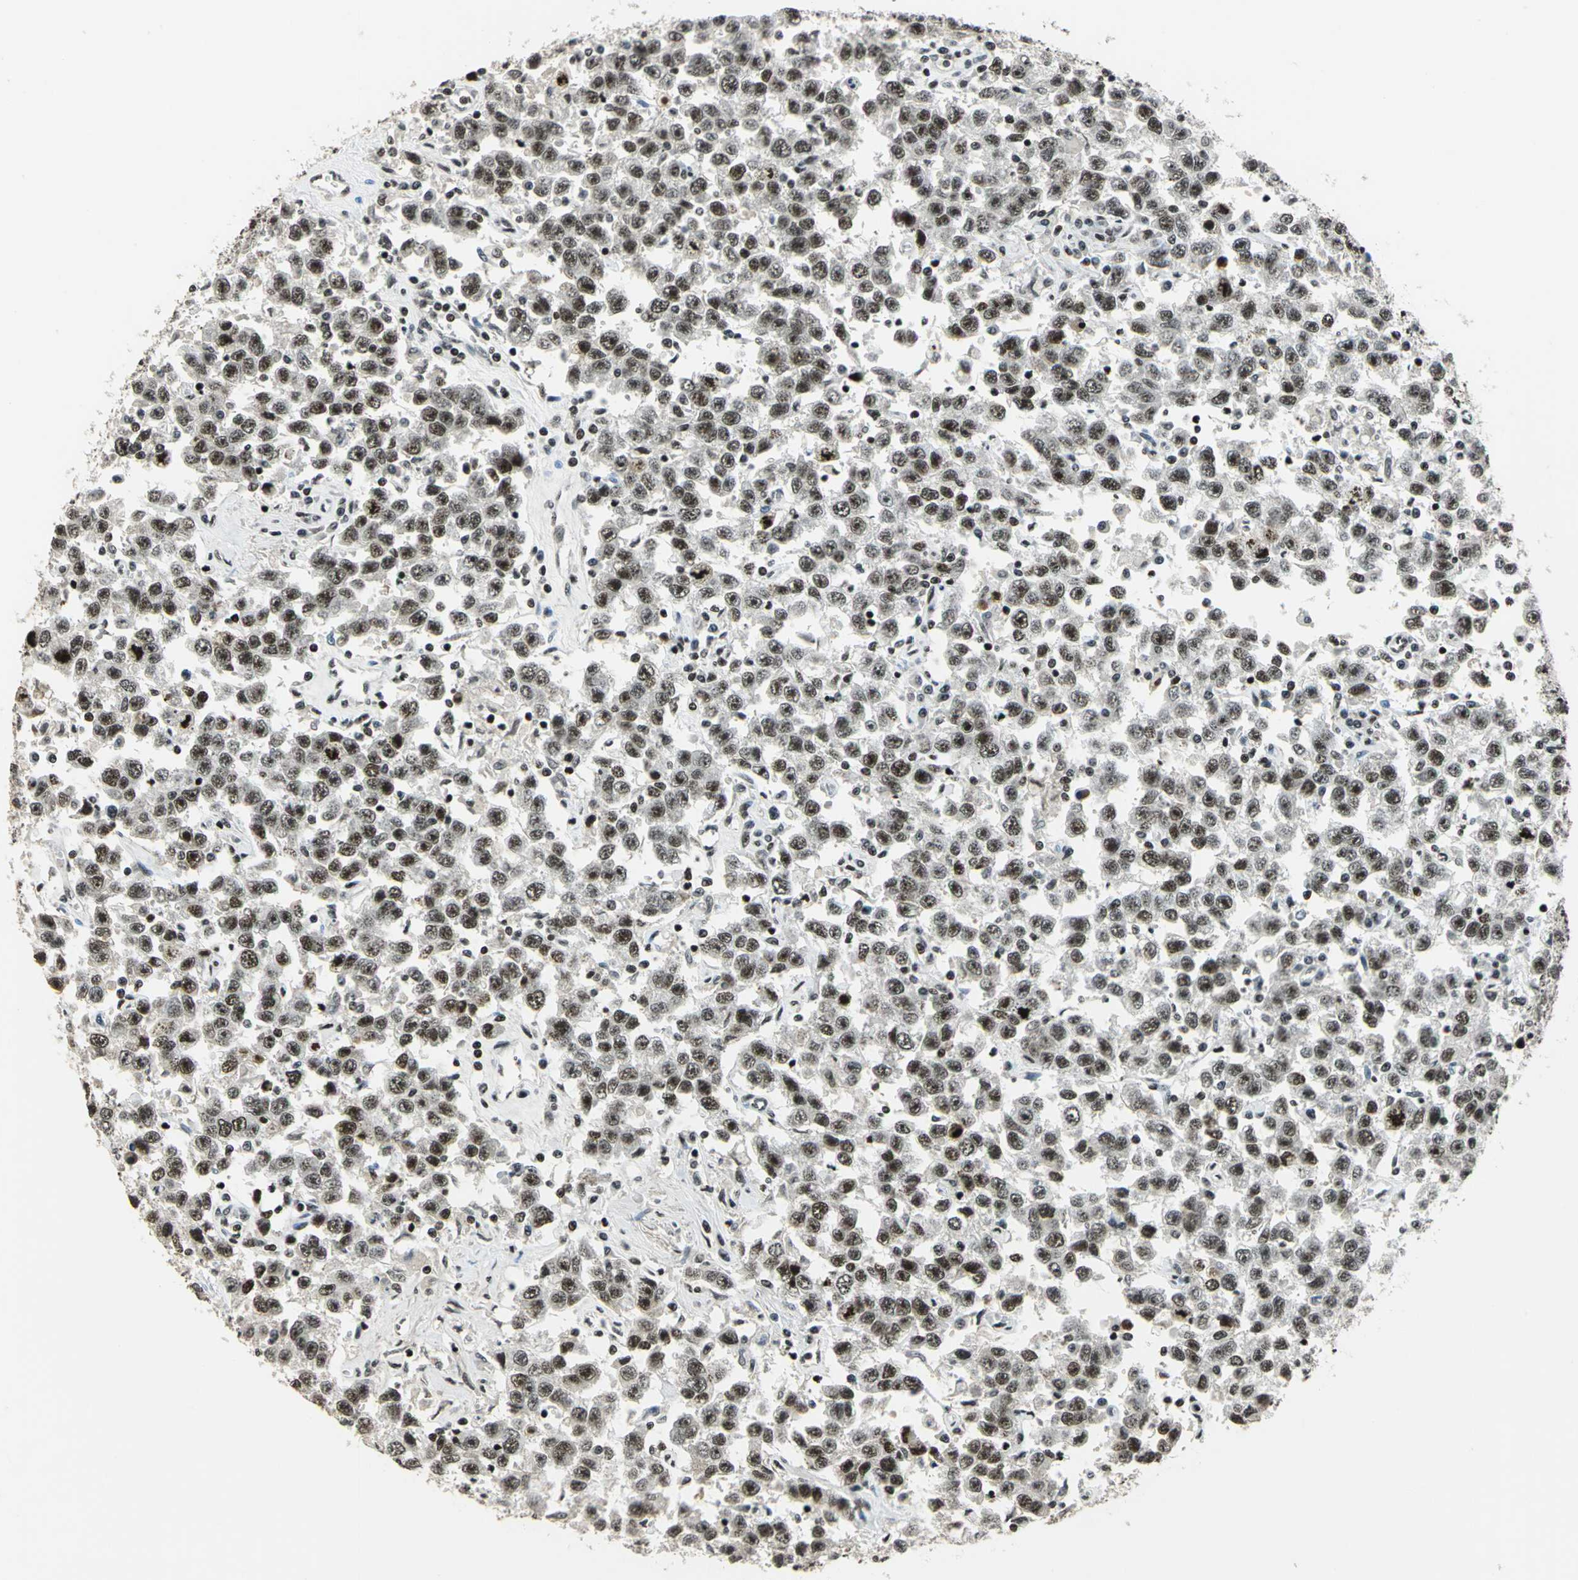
{"staining": {"intensity": "moderate", "quantity": ">75%", "location": "nuclear"}, "tissue": "testis cancer", "cell_type": "Tumor cells", "image_type": "cancer", "snomed": [{"axis": "morphology", "description": "Seminoma, NOS"}, {"axis": "topography", "description": "Testis"}], "caption": "A photomicrograph showing moderate nuclear positivity in about >75% of tumor cells in testis cancer (seminoma), as visualized by brown immunohistochemical staining.", "gene": "UBTF", "patient": {"sex": "male", "age": 41}}